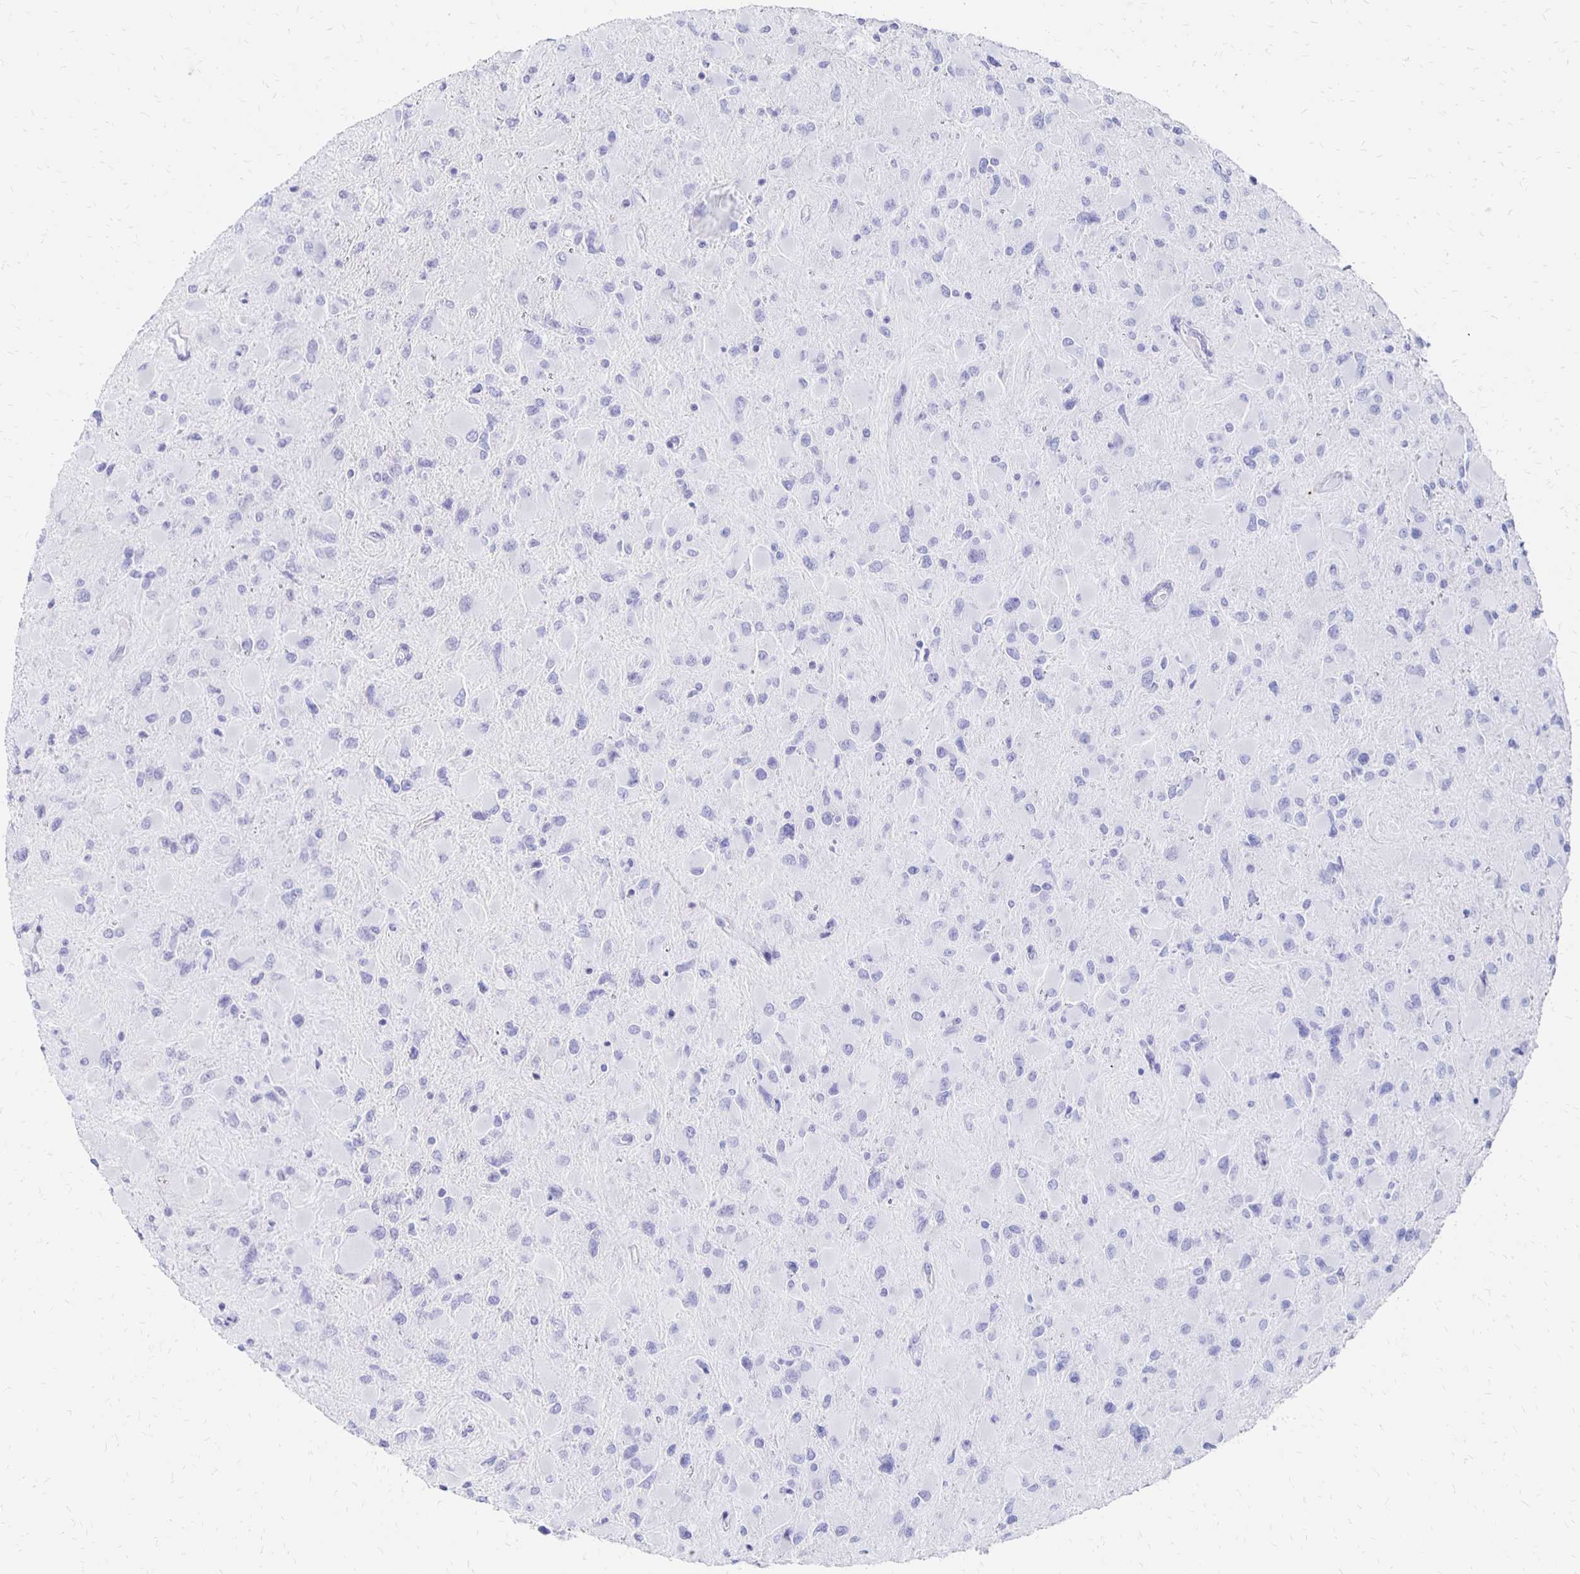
{"staining": {"intensity": "negative", "quantity": "none", "location": "none"}, "tissue": "glioma", "cell_type": "Tumor cells", "image_type": "cancer", "snomed": [{"axis": "morphology", "description": "Glioma, malignant, High grade"}, {"axis": "topography", "description": "Cerebral cortex"}], "caption": "High magnification brightfield microscopy of glioma stained with DAB (3,3'-diaminobenzidine) (brown) and counterstained with hematoxylin (blue): tumor cells show no significant expression. (Brightfield microscopy of DAB immunohistochemistry (IHC) at high magnification).", "gene": "SYT2", "patient": {"sex": "female", "age": 36}}